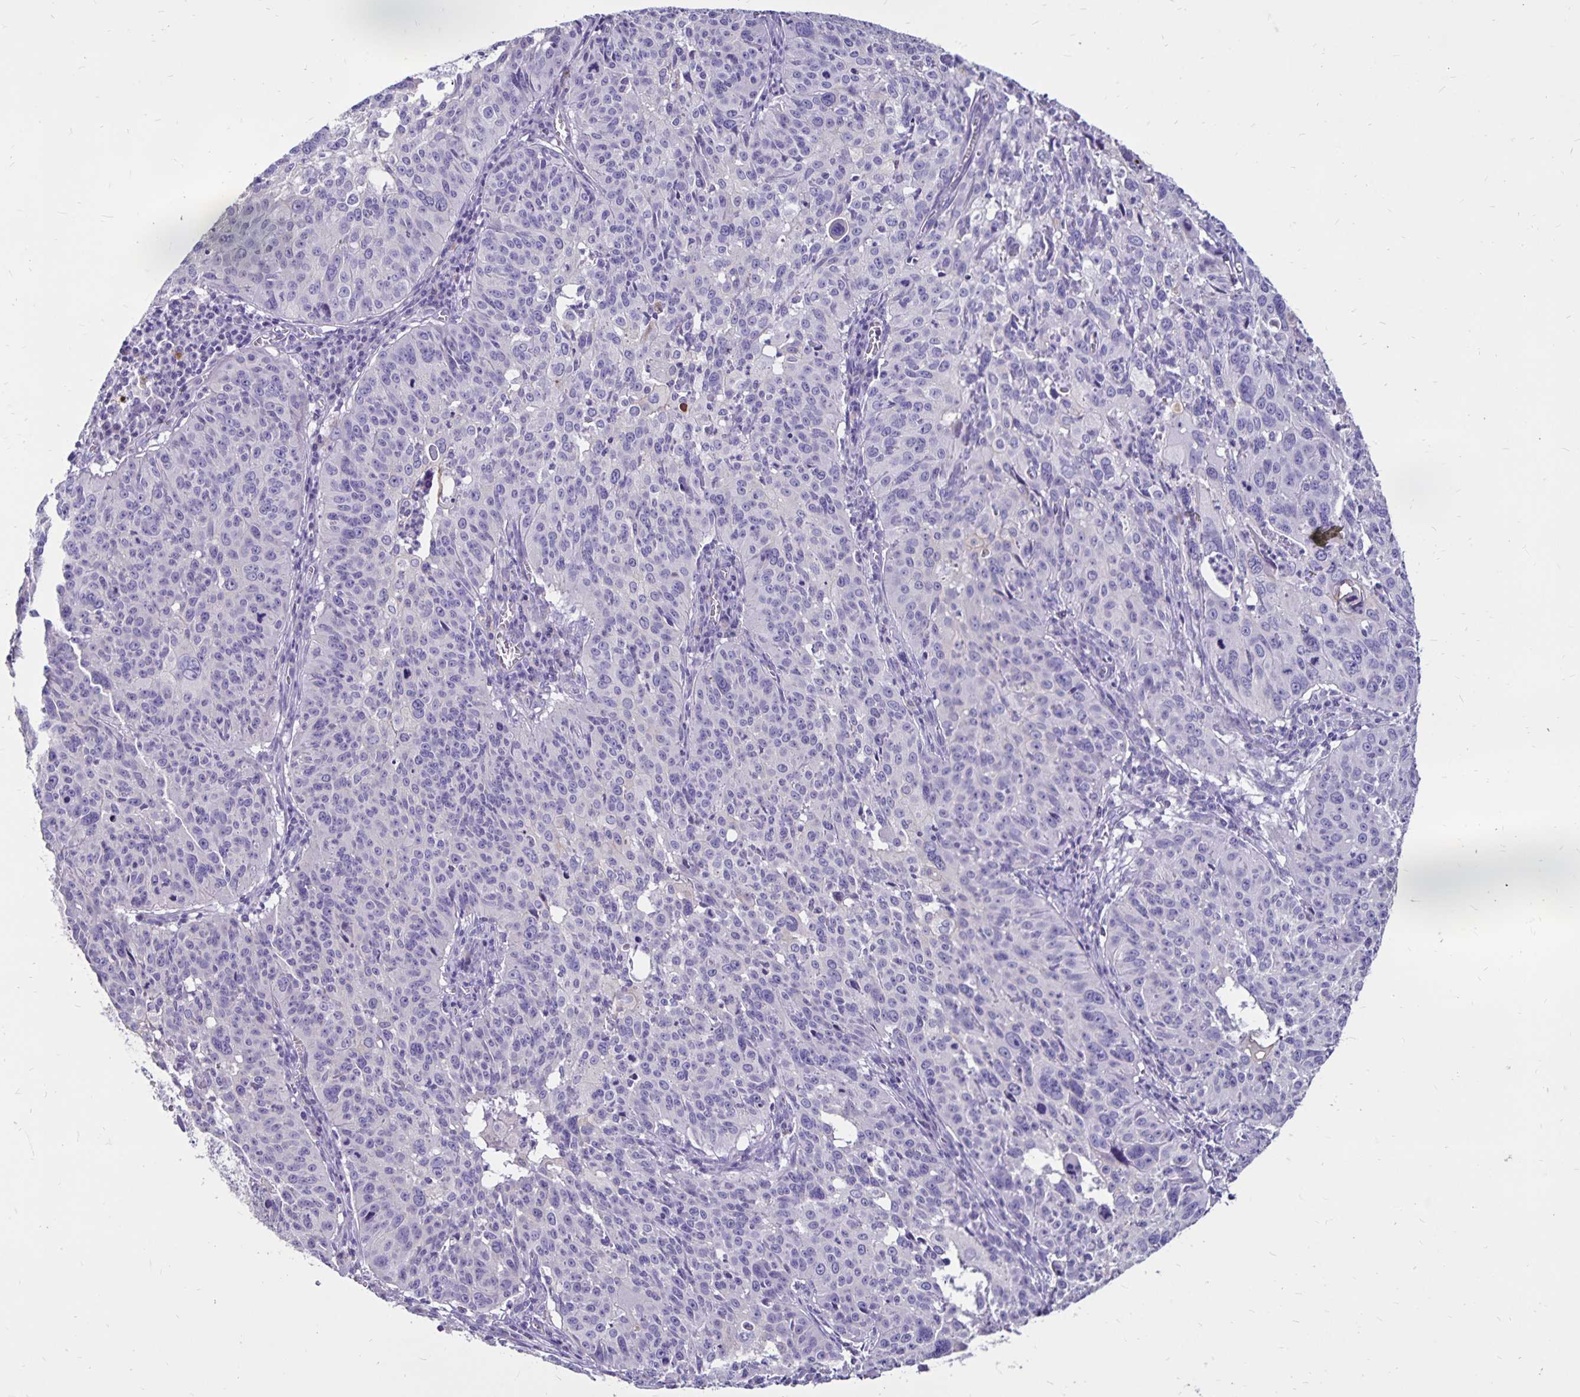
{"staining": {"intensity": "negative", "quantity": "none", "location": "none"}, "tissue": "cervical cancer", "cell_type": "Tumor cells", "image_type": "cancer", "snomed": [{"axis": "morphology", "description": "Squamous cell carcinoma, NOS"}, {"axis": "topography", "description": "Cervix"}], "caption": "Immunohistochemistry (IHC) histopathology image of neoplastic tissue: human cervical cancer stained with DAB (3,3'-diaminobenzidine) displays no significant protein positivity in tumor cells. (Stains: DAB (3,3'-diaminobenzidine) IHC with hematoxylin counter stain, Microscopy: brightfield microscopy at high magnification).", "gene": "EVPL", "patient": {"sex": "female", "age": 31}}